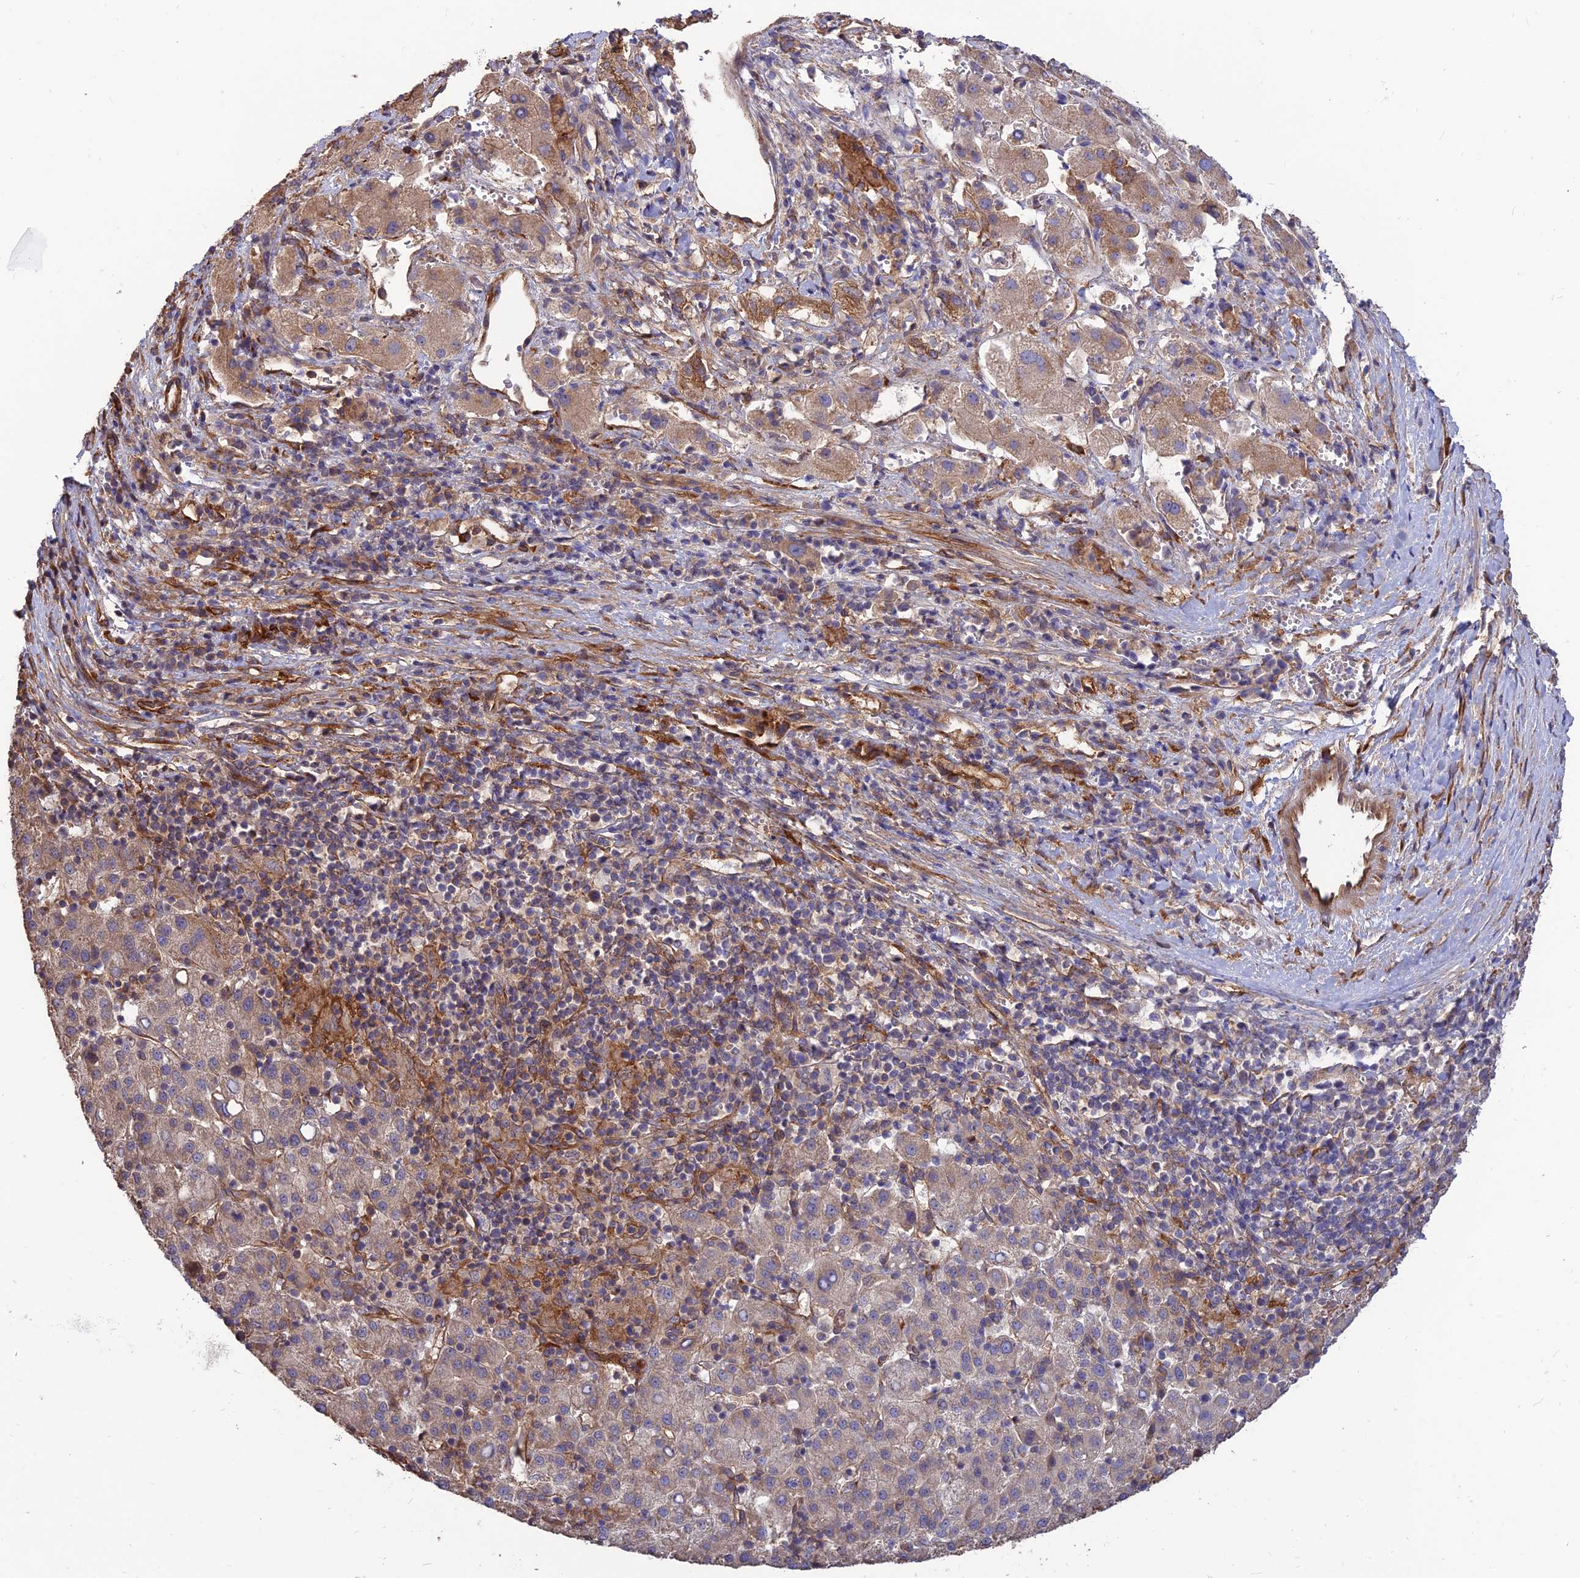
{"staining": {"intensity": "weak", "quantity": "25%-75%", "location": "cytoplasmic/membranous"}, "tissue": "liver cancer", "cell_type": "Tumor cells", "image_type": "cancer", "snomed": [{"axis": "morphology", "description": "Carcinoma, Hepatocellular, NOS"}, {"axis": "topography", "description": "Liver"}], "caption": "Protein positivity by immunohistochemistry demonstrates weak cytoplasmic/membranous positivity in approximately 25%-75% of tumor cells in liver hepatocellular carcinoma.", "gene": "CRTAP", "patient": {"sex": "female", "age": 58}}